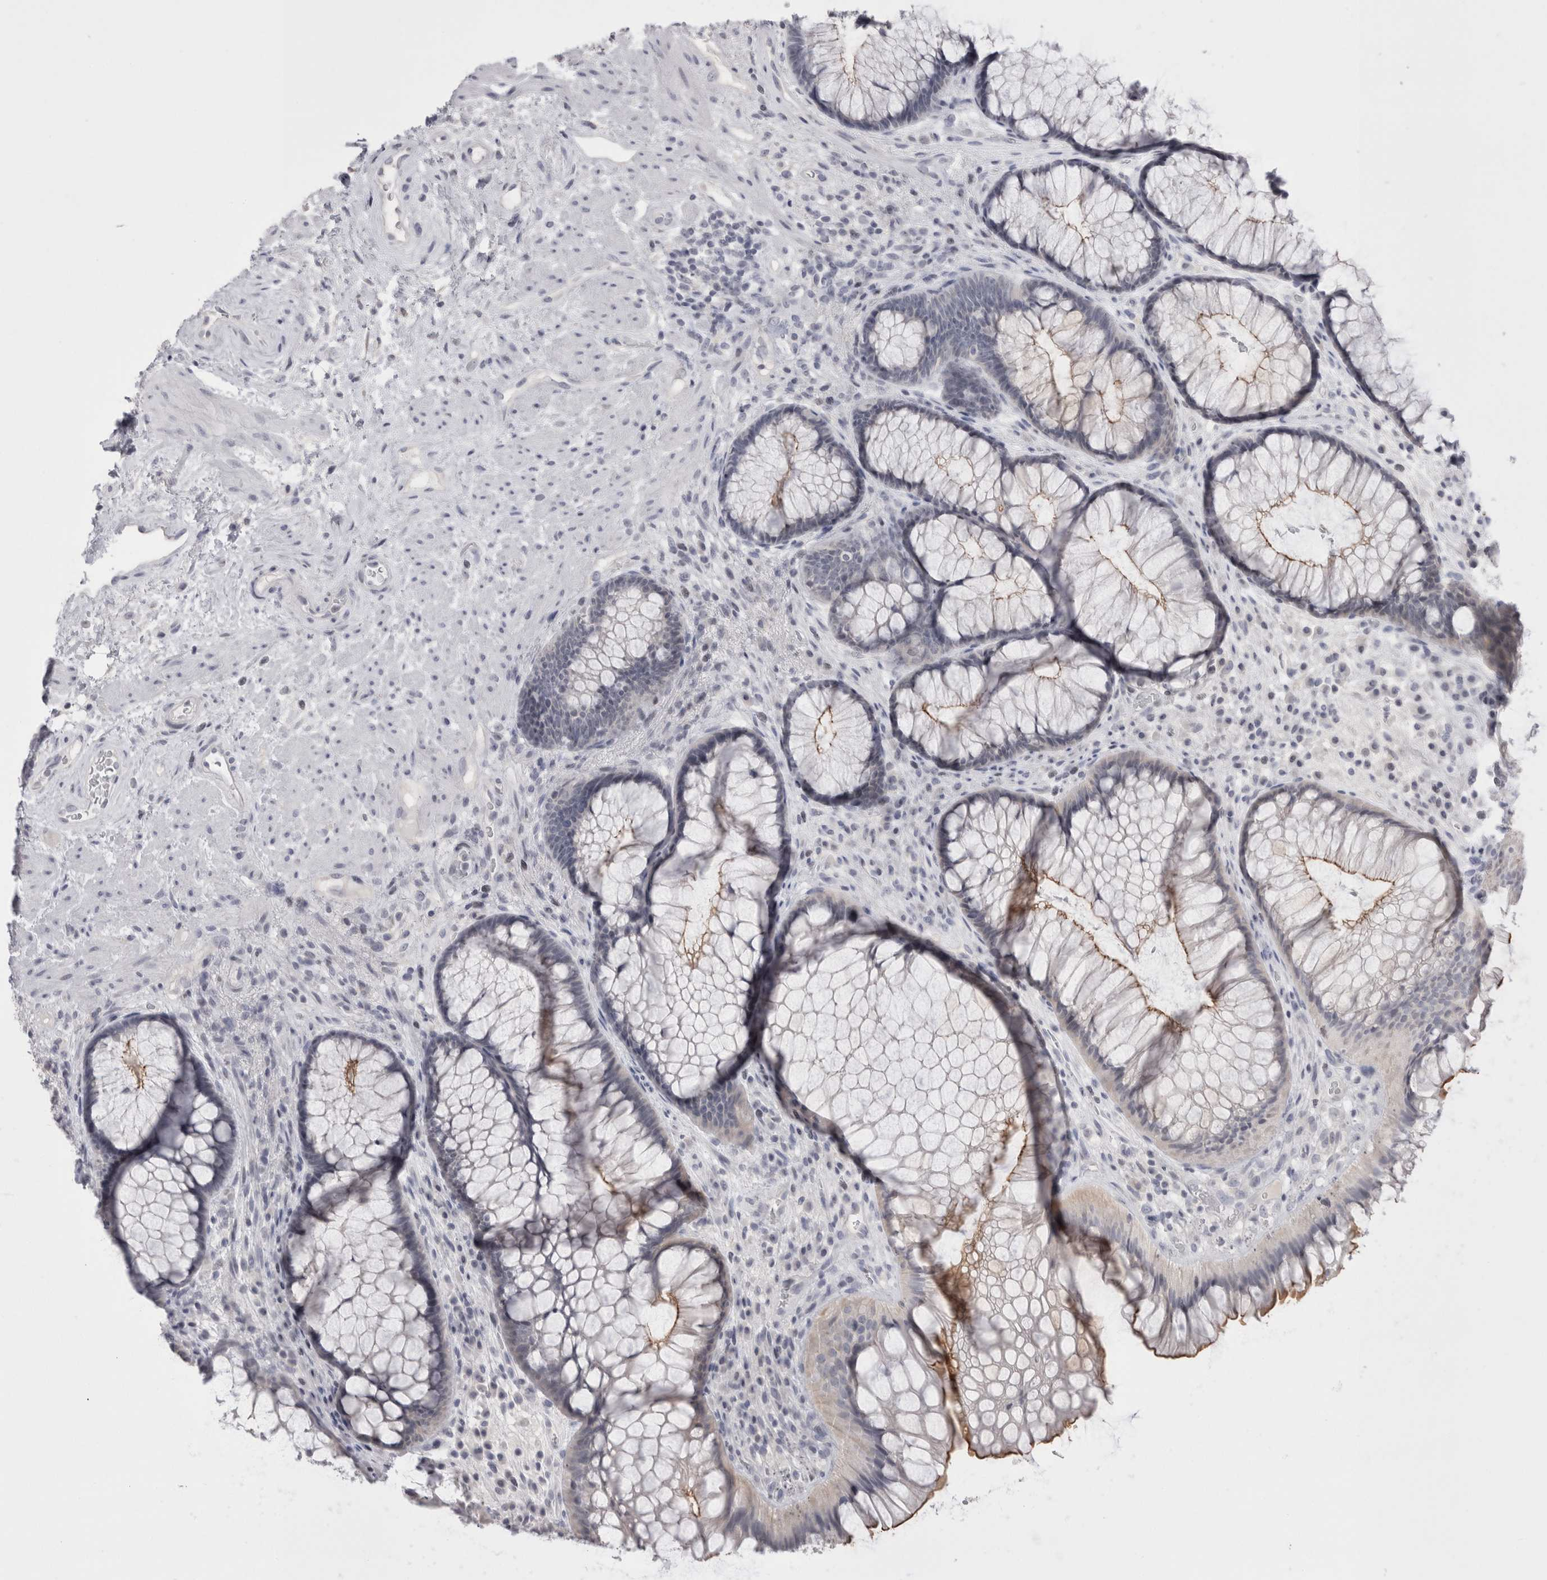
{"staining": {"intensity": "moderate", "quantity": "25%-75%", "location": "cytoplasmic/membranous"}, "tissue": "rectum", "cell_type": "Glandular cells", "image_type": "normal", "snomed": [{"axis": "morphology", "description": "Normal tissue, NOS"}, {"axis": "topography", "description": "Rectum"}], "caption": "Immunohistochemical staining of normal human rectum reveals 25%-75% levels of moderate cytoplasmic/membranous protein positivity in about 25%-75% of glandular cells. The protein of interest is stained brown, and the nuclei are stained in blue (DAB IHC with brightfield microscopy, high magnification).", "gene": "FNDC8", "patient": {"sex": "male", "age": 51}}